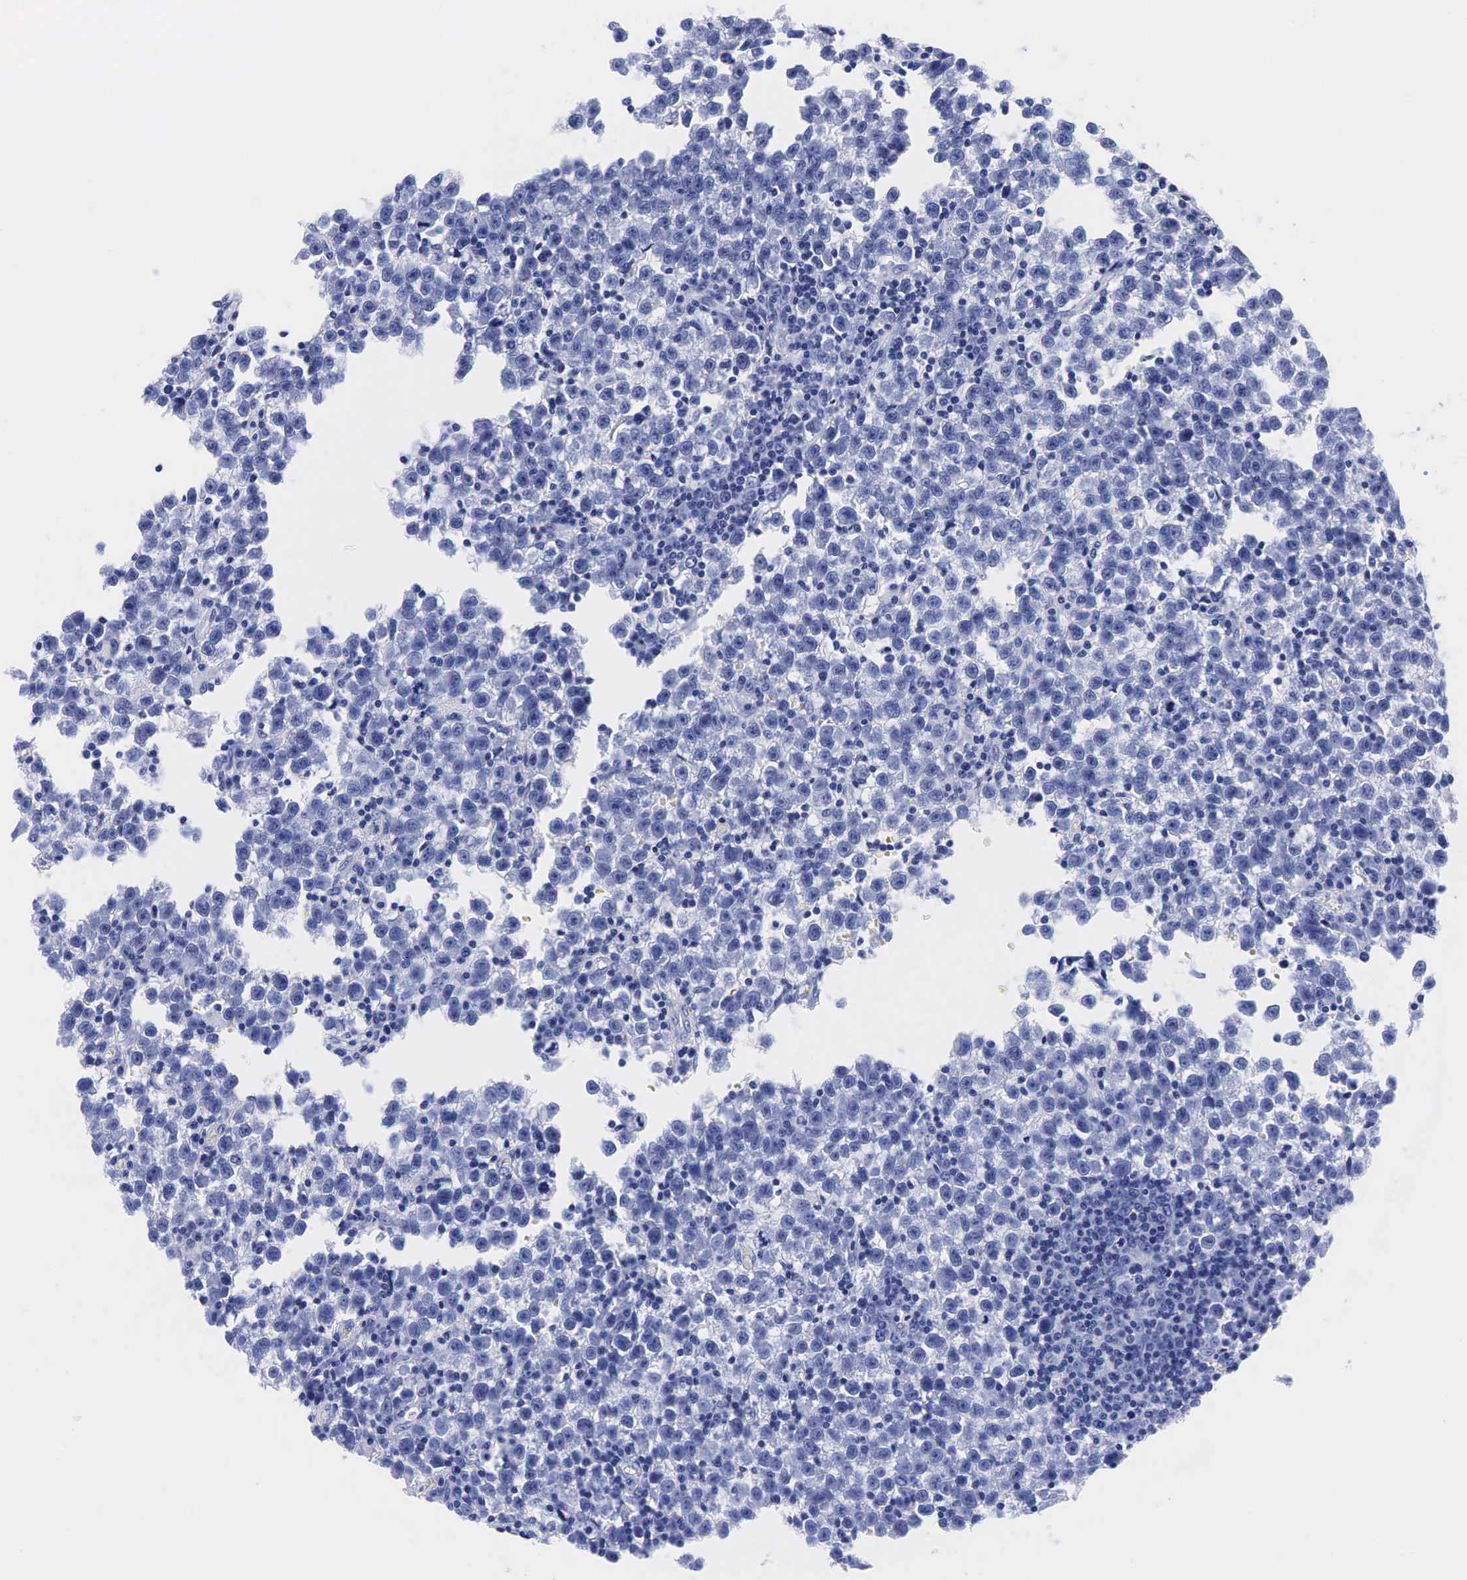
{"staining": {"intensity": "negative", "quantity": "none", "location": "none"}, "tissue": "testis cancer", "cell_type": "Tumor cells", "image_type": "cancer", "snomed": [{"axis": "morphology", "description": "Seminoma, NOS"}, {"axis": "topography", "description": "Testis"}], "caption": "IHC of human testis cancer (seminoma) reveals no expression in tumor cells. The staining was performed using DAB (3,3'-diaminobenzidine) to visualize the protein expression in brown, while the nuclei were stained in blue with hematoxylin (Magnification: 20x).", "gene": "KLK3", "patient": {"sex": "male", "age": 35}}